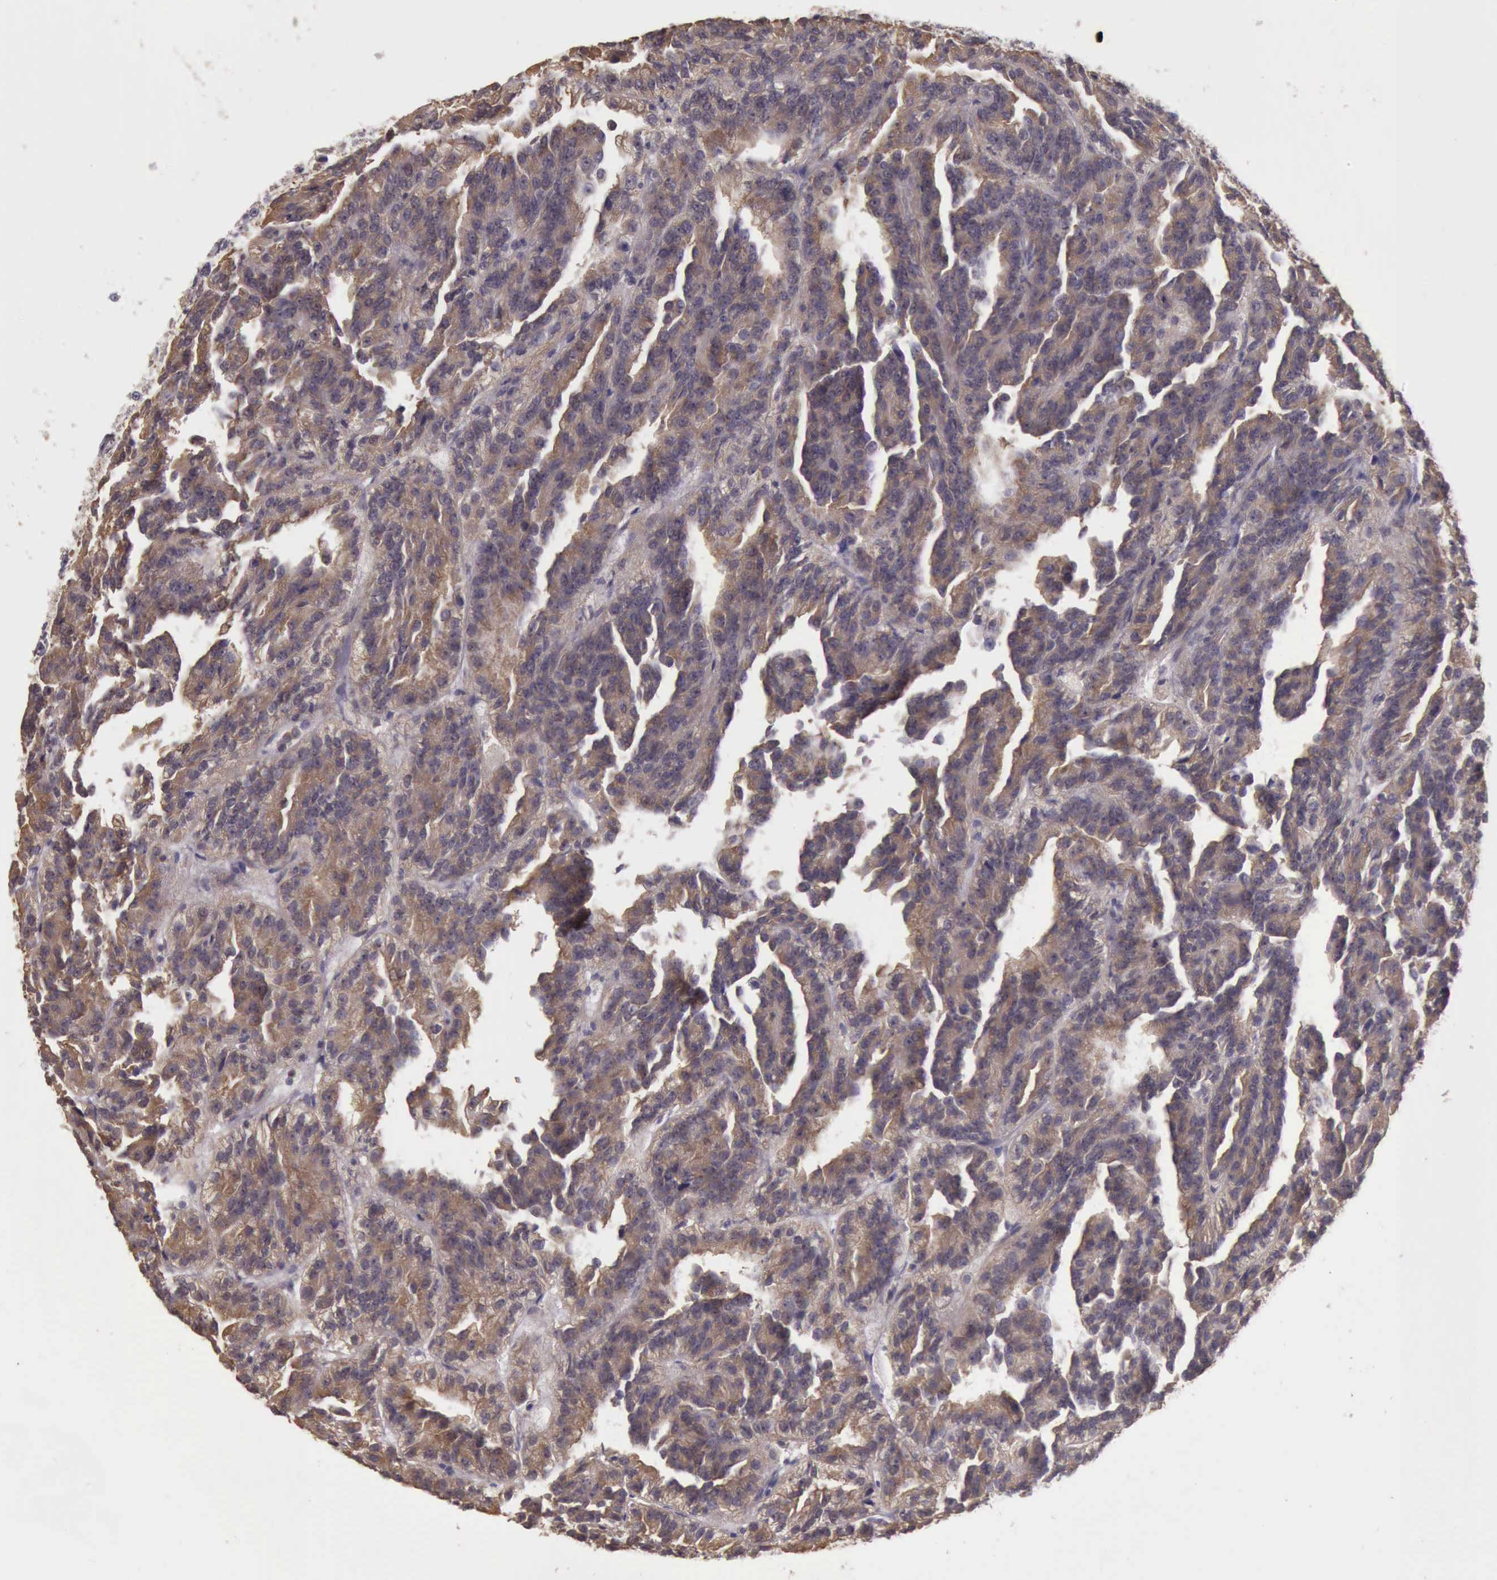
{"staining": {"intensity": "moderate", "quantity": ">75%", "location": "cytoplasmic/membranous"}, "tissue": "renal cancer", "cell_type": "Tumor cells", "image_type": "cancer", "snomed": [{"axis": "morphology", "description": "Adenocarcinoma, NOS"}, {"axis": "topography", "description": "Kidney"}], "caption": "Immunohistochemical staining of human adenocarcinoma (renal) demonstrates medium levels of moderate cytoplasmic/membranous staining in about >75% of tumor cells.", "gene": "EIF5", "patient": {"sex": "male", "age": 46}}